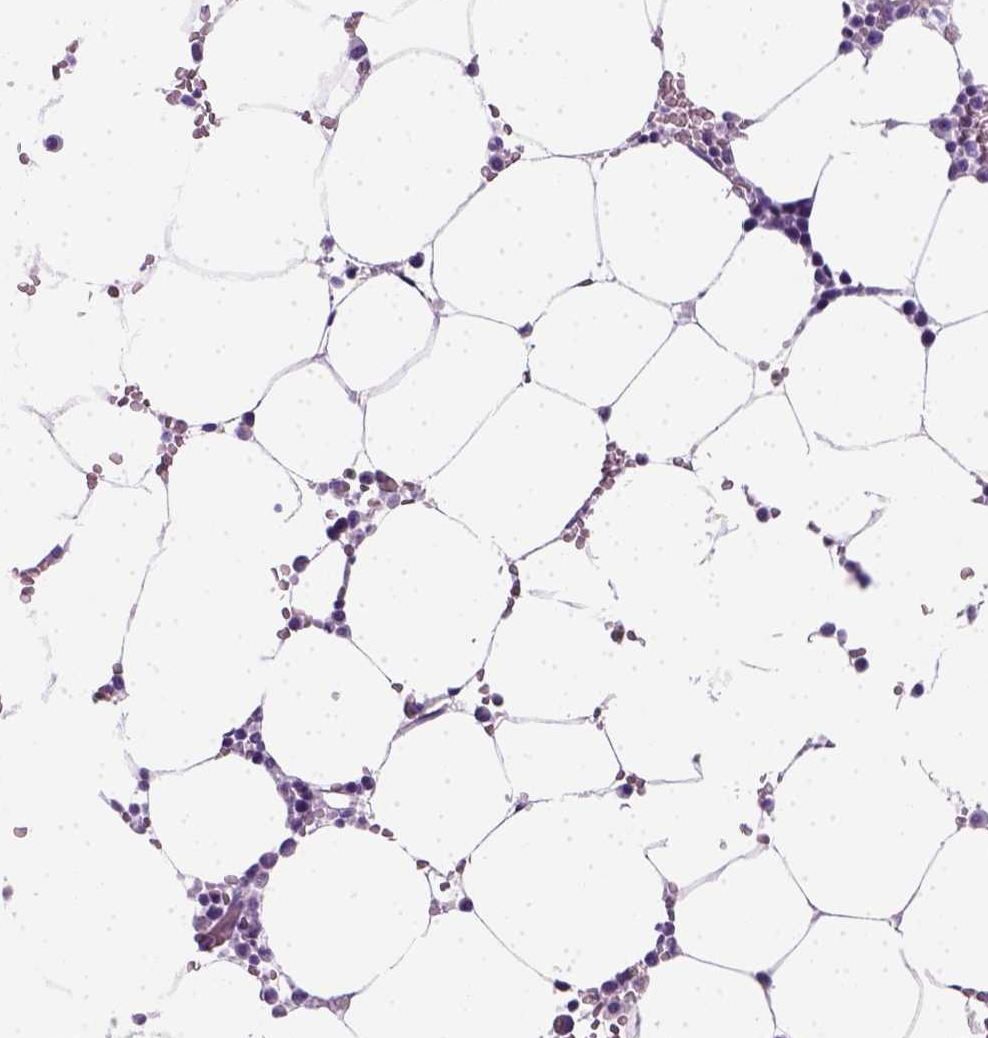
{"staining": {"intensity": "negative", "quantity": "none", "location": "none"}, "tissue": "bone marrow", "cell_type": "Hematopoietic cells", "image_type": "normal", "snomed": [{"axis": "morphology", "description": "Normal tissue, NOS"}, {"axis": "topography", "description": "Bone marrow"}], "caption": "A high-resolution histopathology image shows immunohistochemistry (IHC) staining of normal bone marrow, which displays no significant staining in hematopoietic cells. (DAB (3,3'-diaminobenzidine) IHC visualized using brightfield microscopy, high magnification).", "gene": "KRT71", "patient": {"sex": "female", "age": 52}}